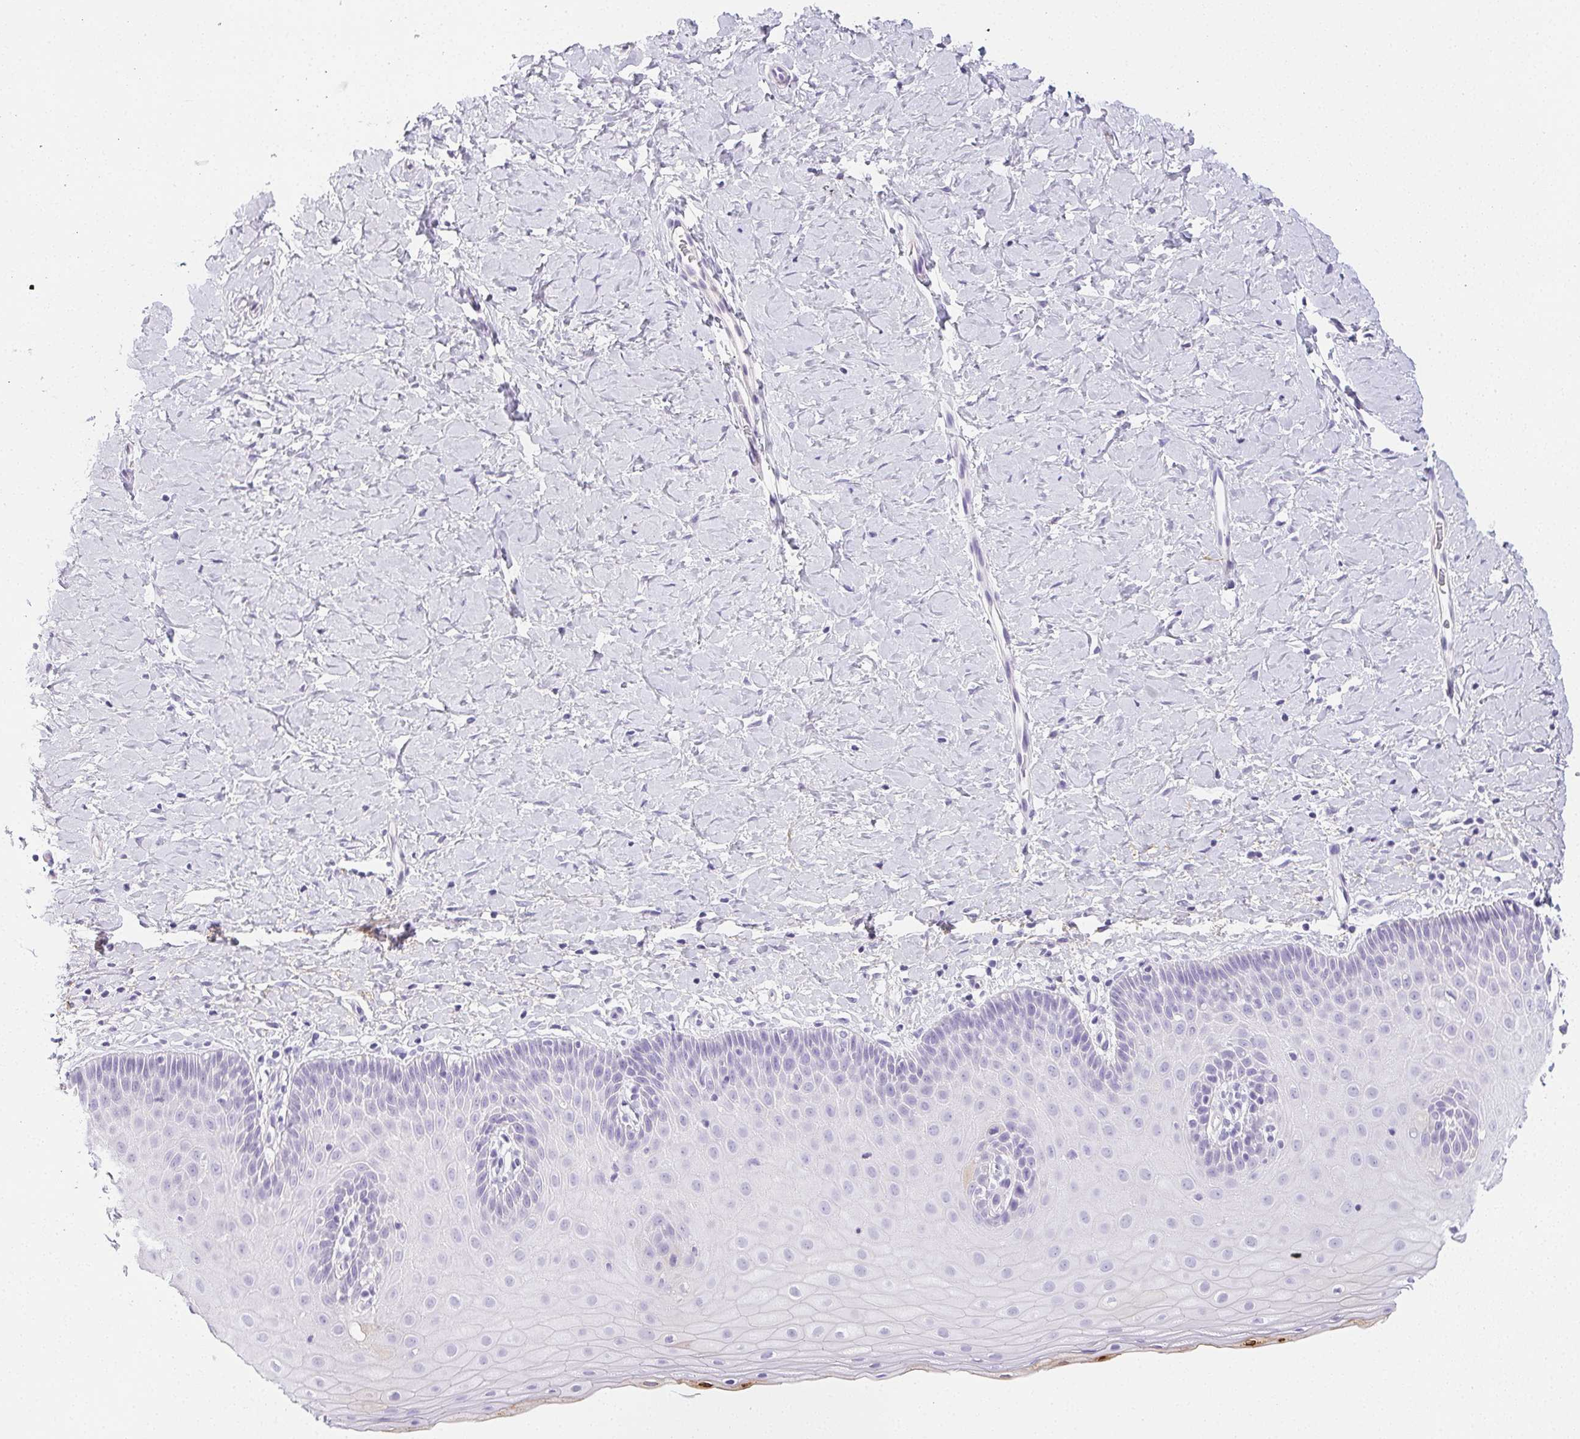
{"staining": {"intensity": "negative", "quantity": "none", "location": "none"}, "tissue": "cervix", "cell_type": "Glandular cells", "image_type": "normal", "snomed": [{"axis": "morphology", "description": "Normal tissue, NOS"}, {"axis": "topography", "description": "Cervix"}], "caption": "Immunohistochemistry histopathology image of benign cervix: cervix stained with DAB demonstrates no significant protein expression in glandular cells.", "gene": "VTN", "patient": {"sex": "female", "age": 37}}